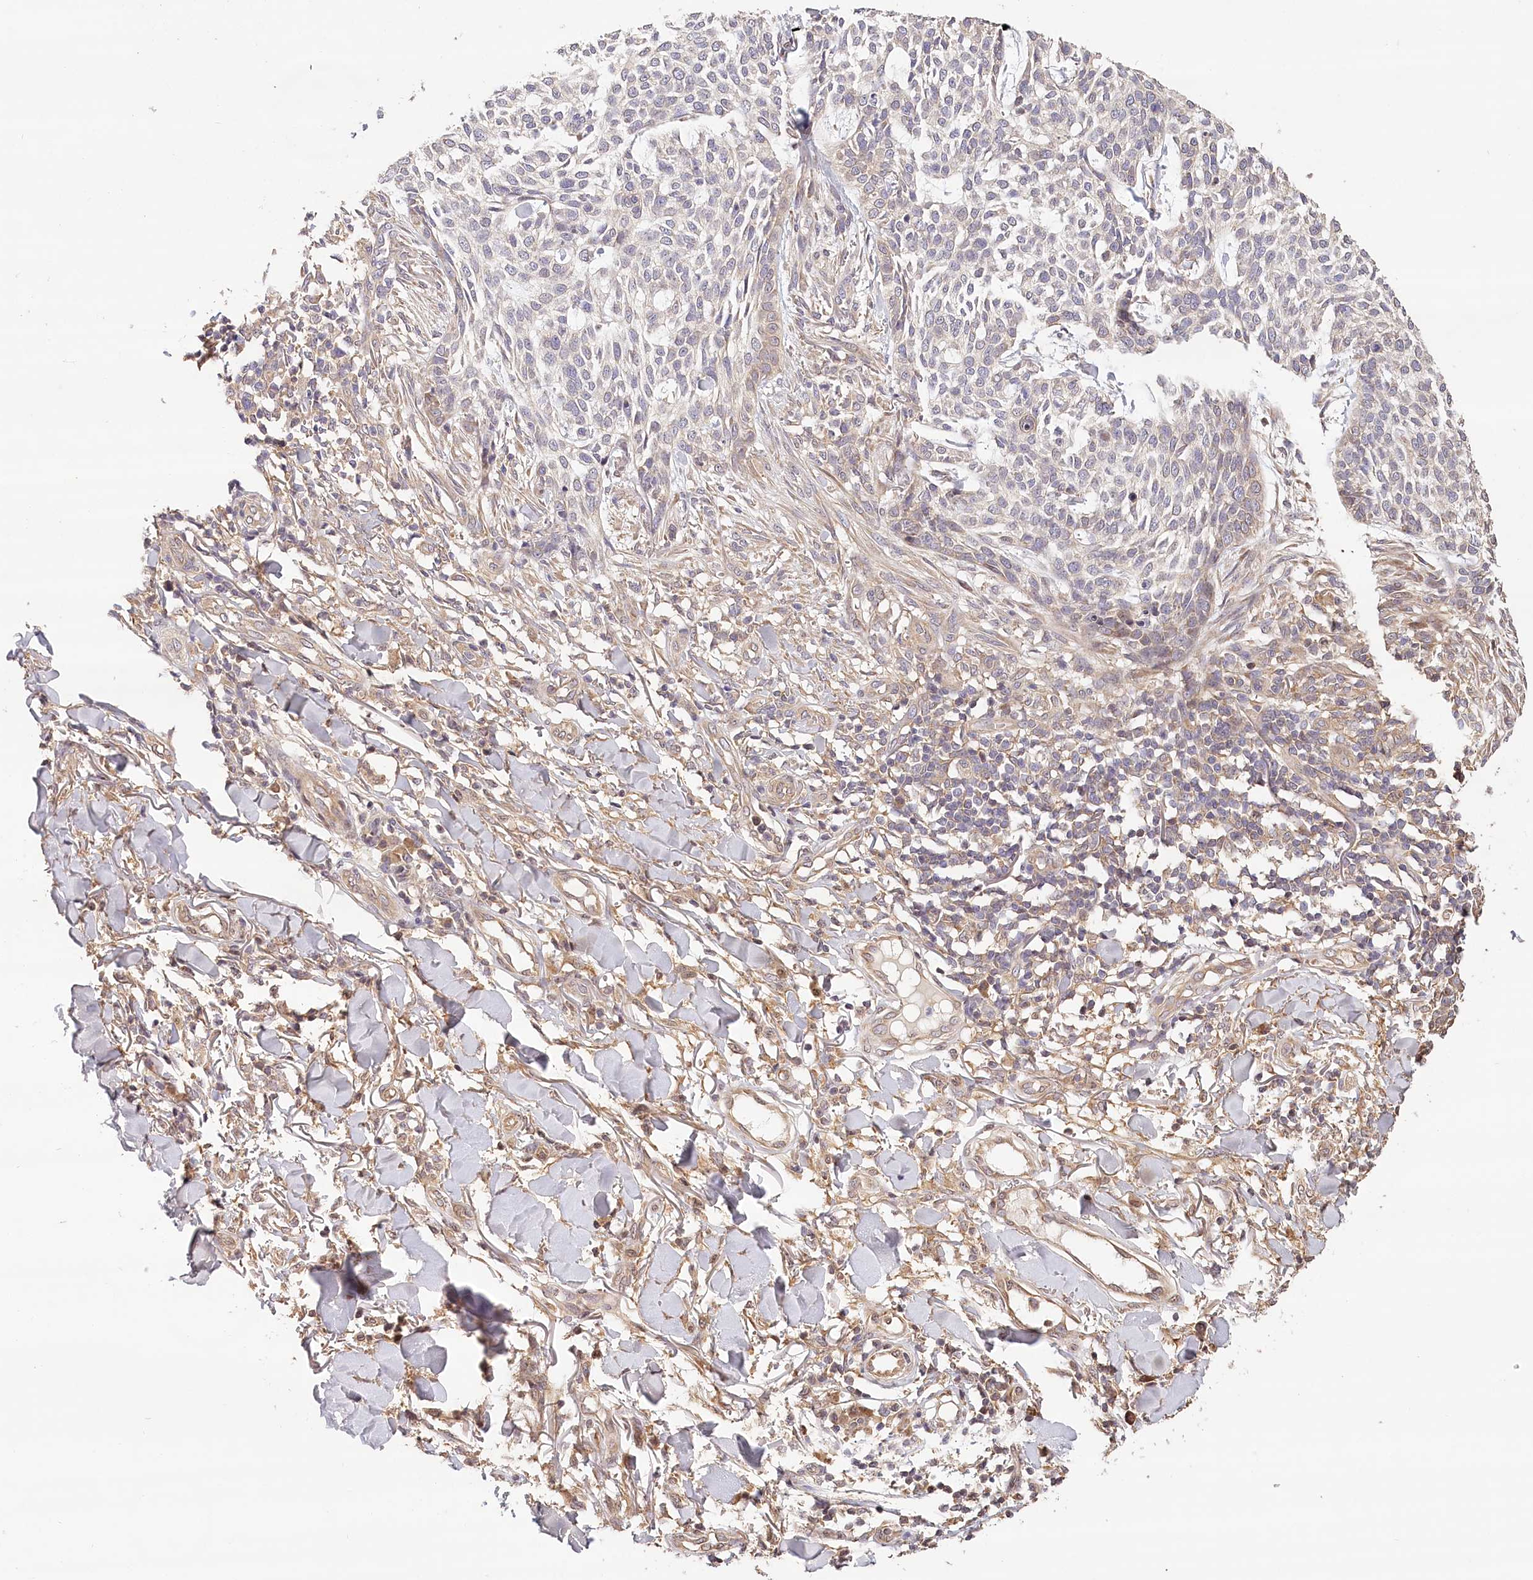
{"staining": {"intensity": "negative", "quantity": "none", "location": "none"}, "tissue": "skin cancer", "cell_type": "Tumor cells", "image_type": "cancer", "snomed": [{"axis": "morphology", "description": "Basal cell carcinoma"}, {"axis": "topography", "description": "Skin"}], "caption": "Tumor cells are negative for brown protein staining in skin cancer.", "gene": "LSS", "patient": {"sex": "female", "age": 64}}